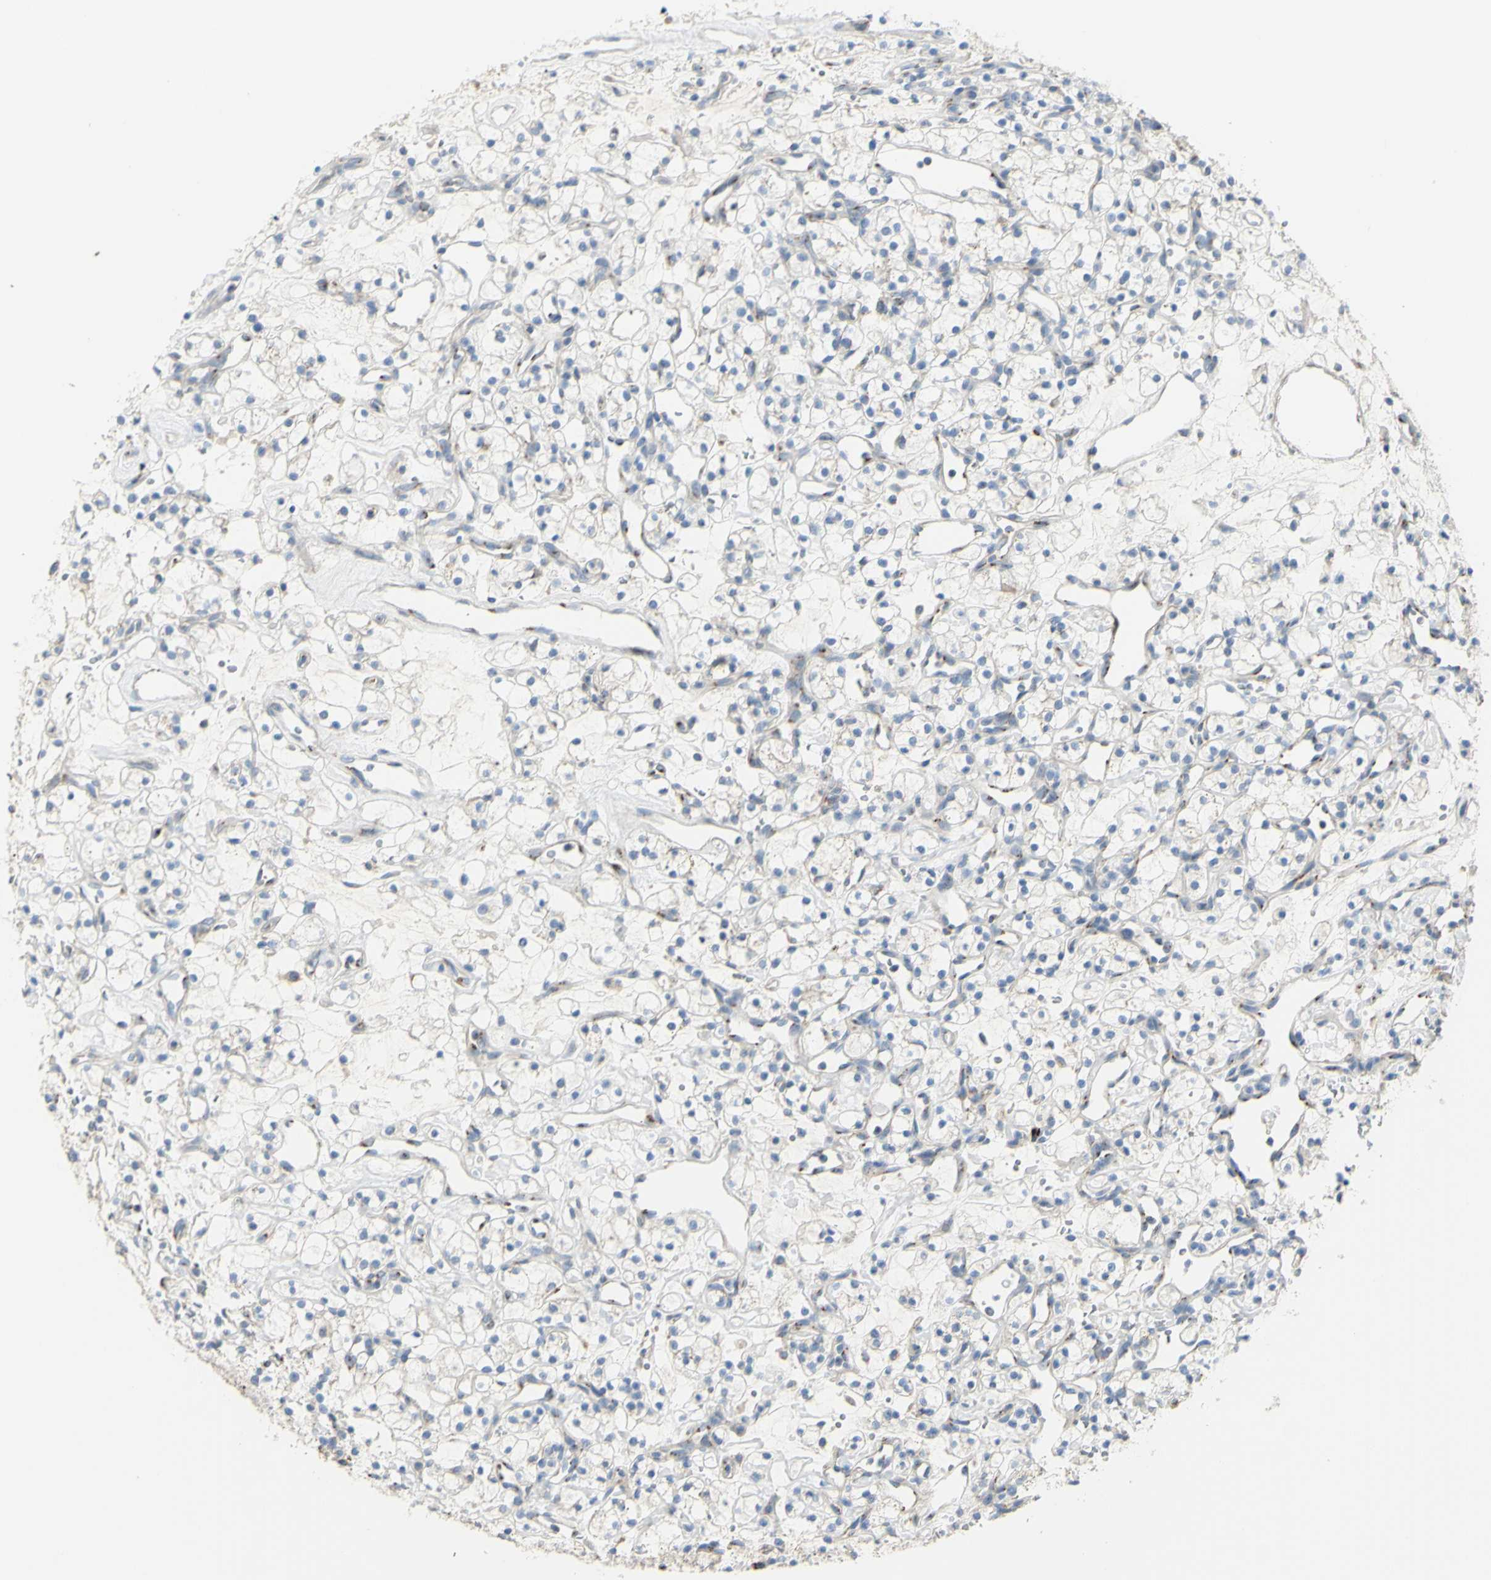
{"staining": {"intensity": "moderate", "quantity": "<25%", "location": "cytoplasmic/membranous"}, "tissue": "renal cancer", "cell_type": "Tumor cells", "image_type": "cancer", "snomed": [{"axis": "morphology", "description": "Adenocarcinoma, NOS"}, {"axis": "topography", "description": "Kidney"}], "caption": "Tumor cells reveal low levels of moderate cytoplasmic/membranous positivity in approximately <25% of cells in adenocarcinoma (renal). (Brightfield microscopy of DAB IHC at high magnification).", "gene": "B4GALT3", "patient": {"sex": "female", "age": 60}}